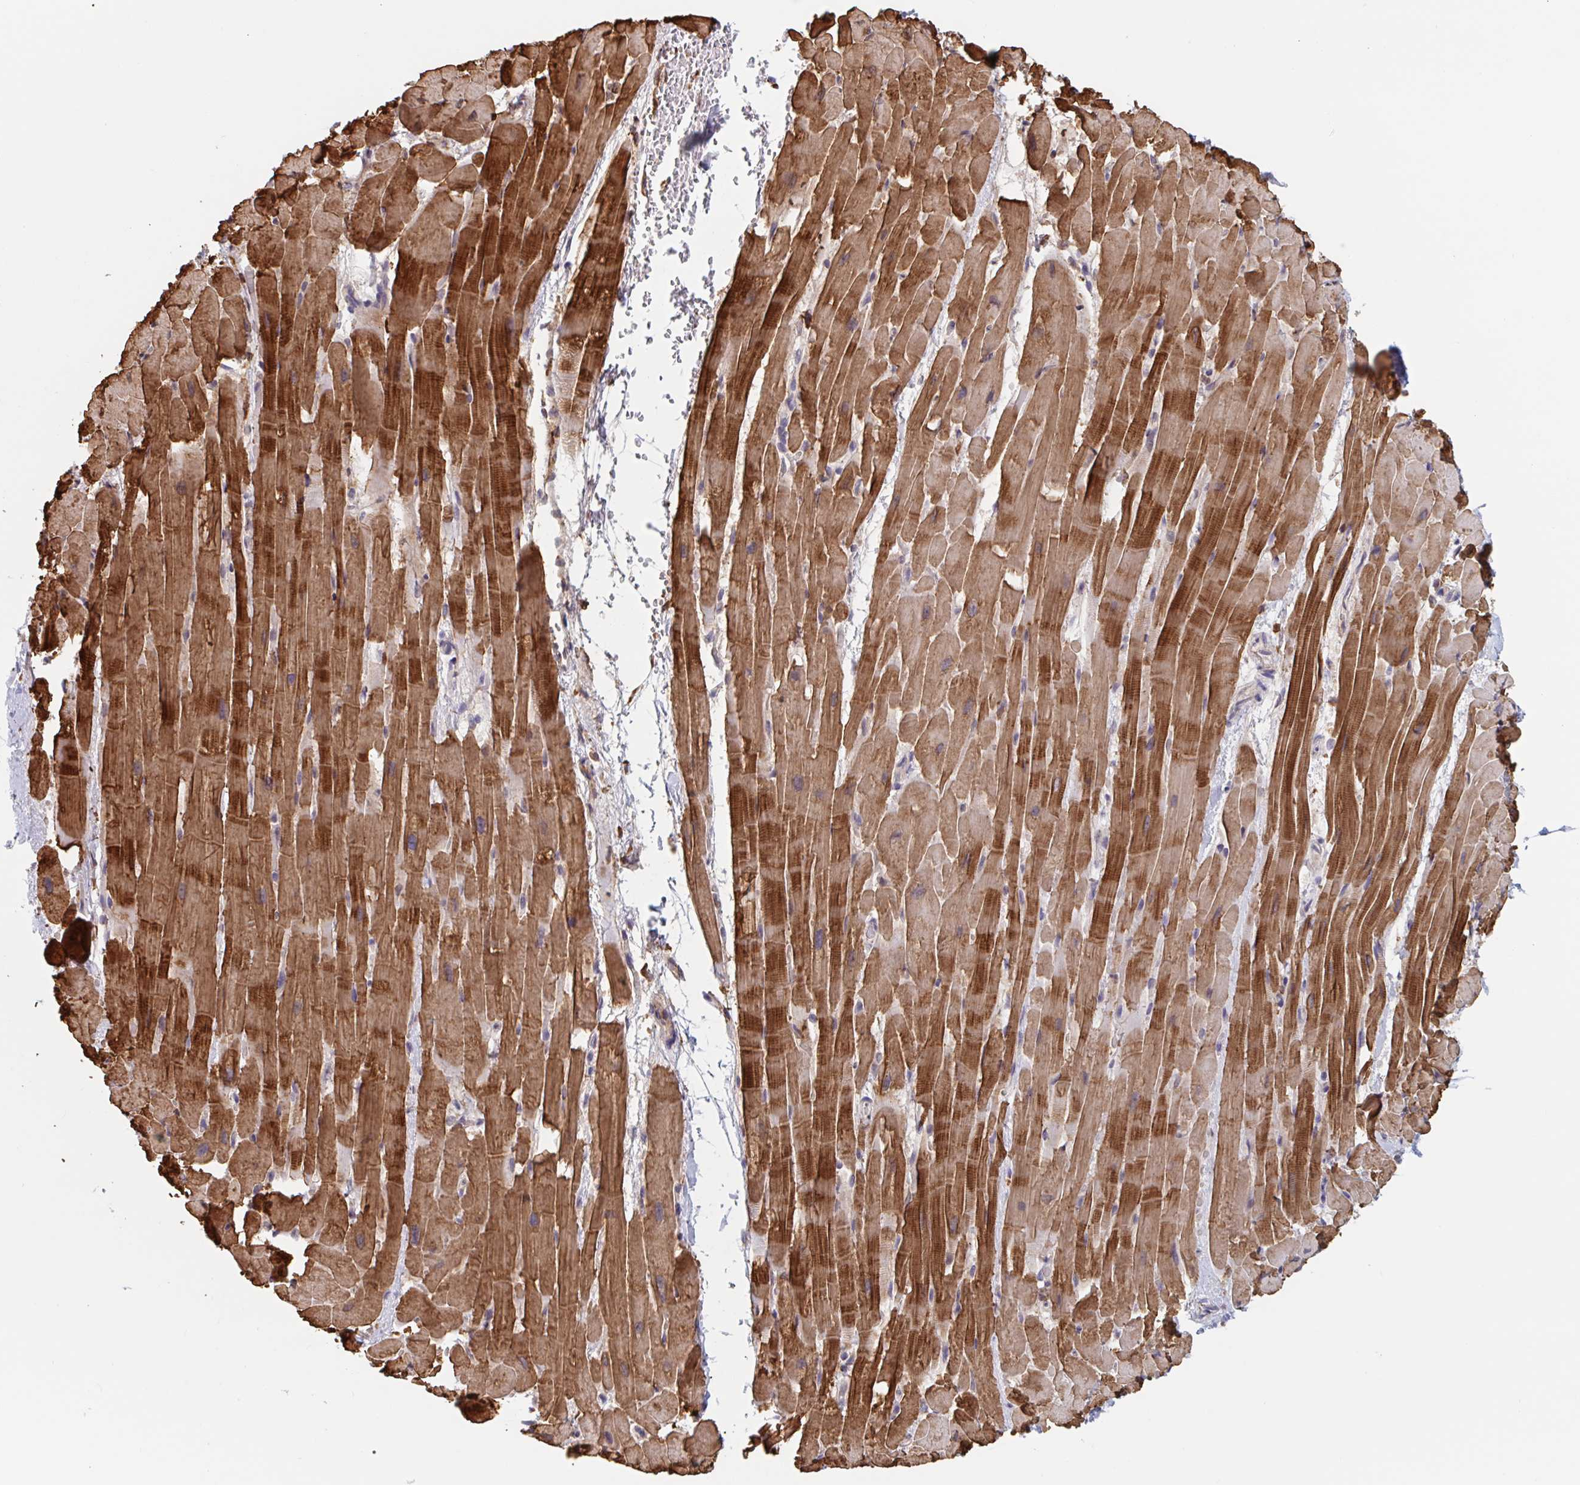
{"staining": {"intensity": "strong", "quantity": ">75%", "location": "cytoplasmic/membranous"}, "tissue": "heart muscle", "cell_type": "Cardiomyocytes", "image_type": "normal", "snomed": [{"axis": "morphology", "description": "Normal tissue, NOS"}, {"axis": "topography", "description": "Heart"}], "caption": "Protein expression analysis of benign human heart muscle reveals strong cytoplasmic/membranous expression in about >75% of cardiomyocytes.", "gene": "SNX8", "patient": {"sex": "male", "age": 37}}